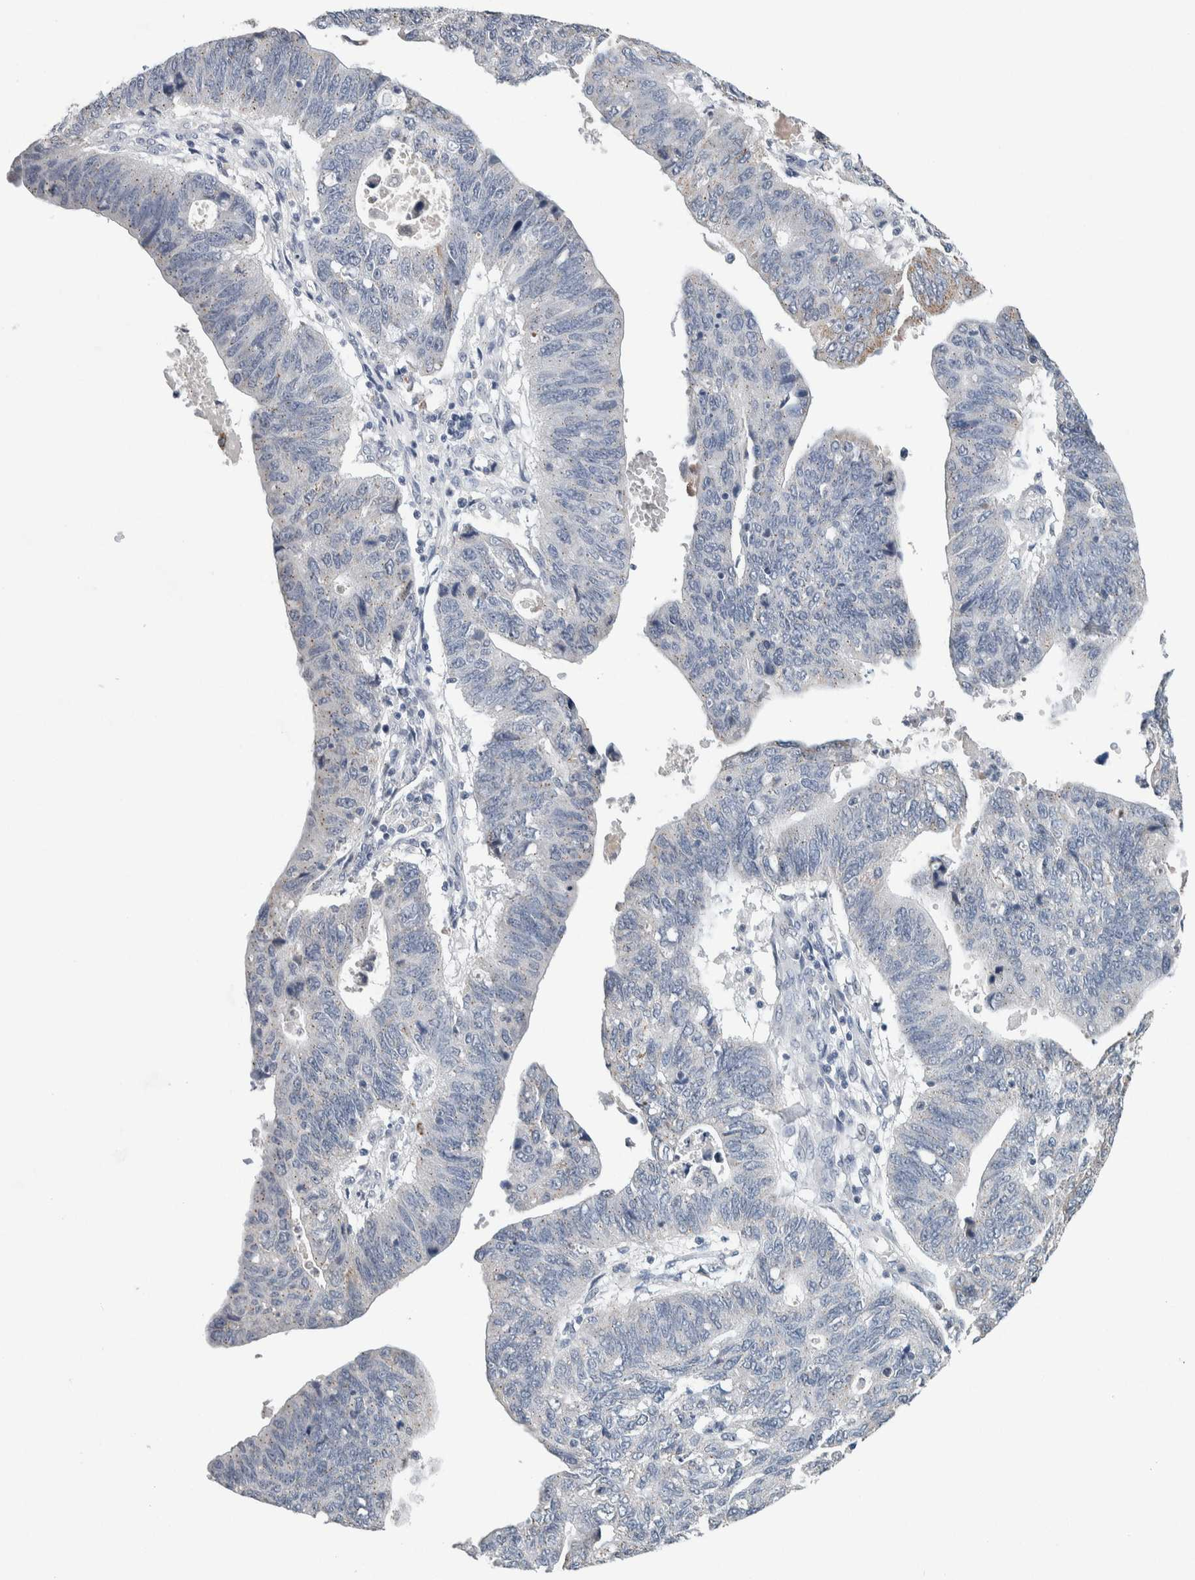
{"staining": {"intensity": "negative", "quantity": "none", "location": "none"}, "tissue": "stomach cancer", "cell_type": "Tumor cells", "image_type": "cancer", "snomed": [{"axis": "morphology", "description": "Adenocarcinoma, NOS"}, {"axis": "topography", "description": "Stomach"}], "caption": "Adenocarcinoma (stomach) was stained to show a protein in brown. There is no significant expression in tumor cells.", "gene": "SCN2A", "patient": {"sex": "male", "age": 59}}